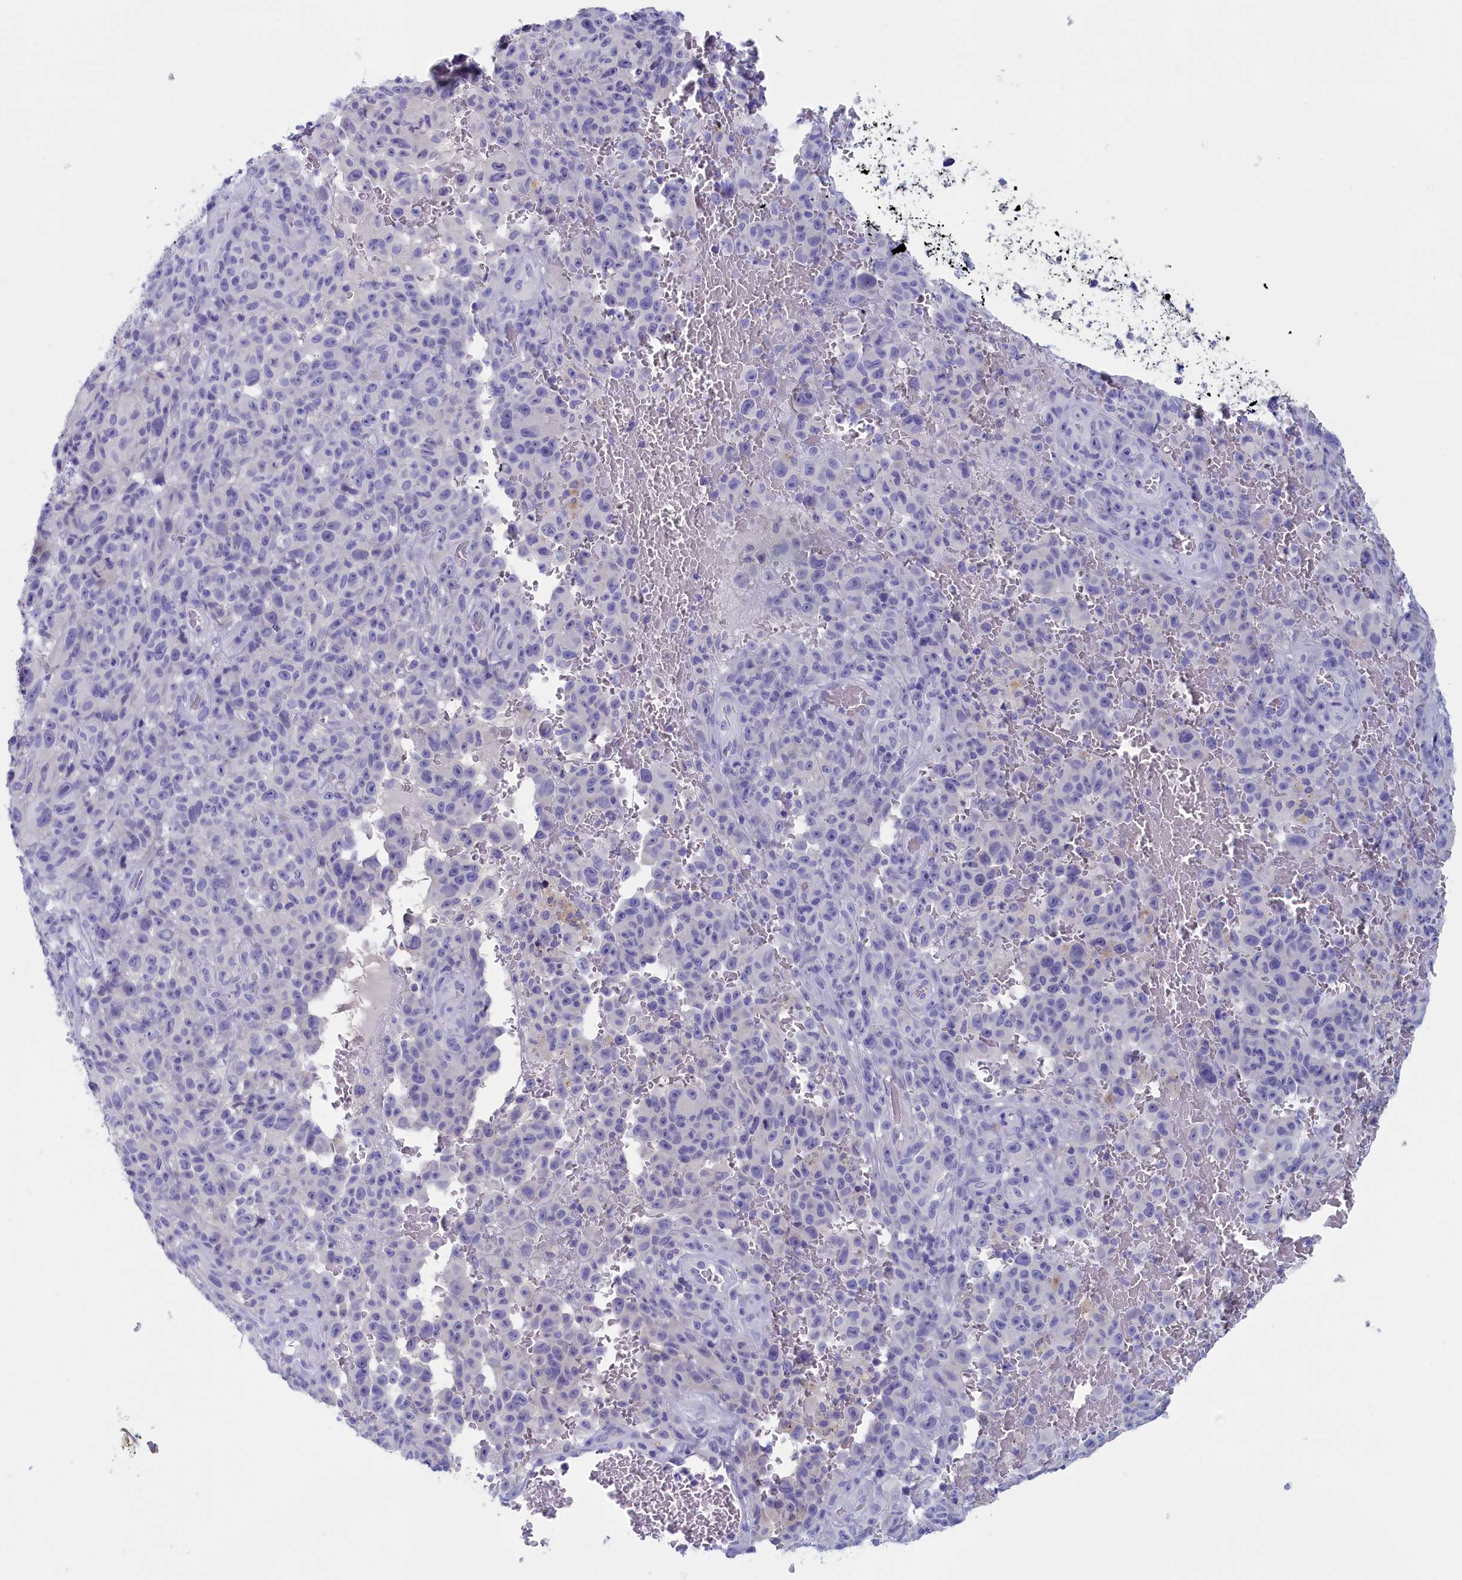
{"staining": {"intensity": "negative", "quantity": "none", "location": "none"}, "tissue": "melanoma", "cell_type": "Tumor cells", "image_type": "cancer", "snomed": [{"axis": "morphology", "description": "Malignant melanoma, NOS"}, {"axis": "topography", "description": "Skin"}], "caption": "The image shows no significant staining in tumor cells of melanoma. (Immunohistochemistry (ihc), brightfield microscopy, high magnification).", "gene": "ANKRD2", "patient": {"sex": "female", "age": 82}}